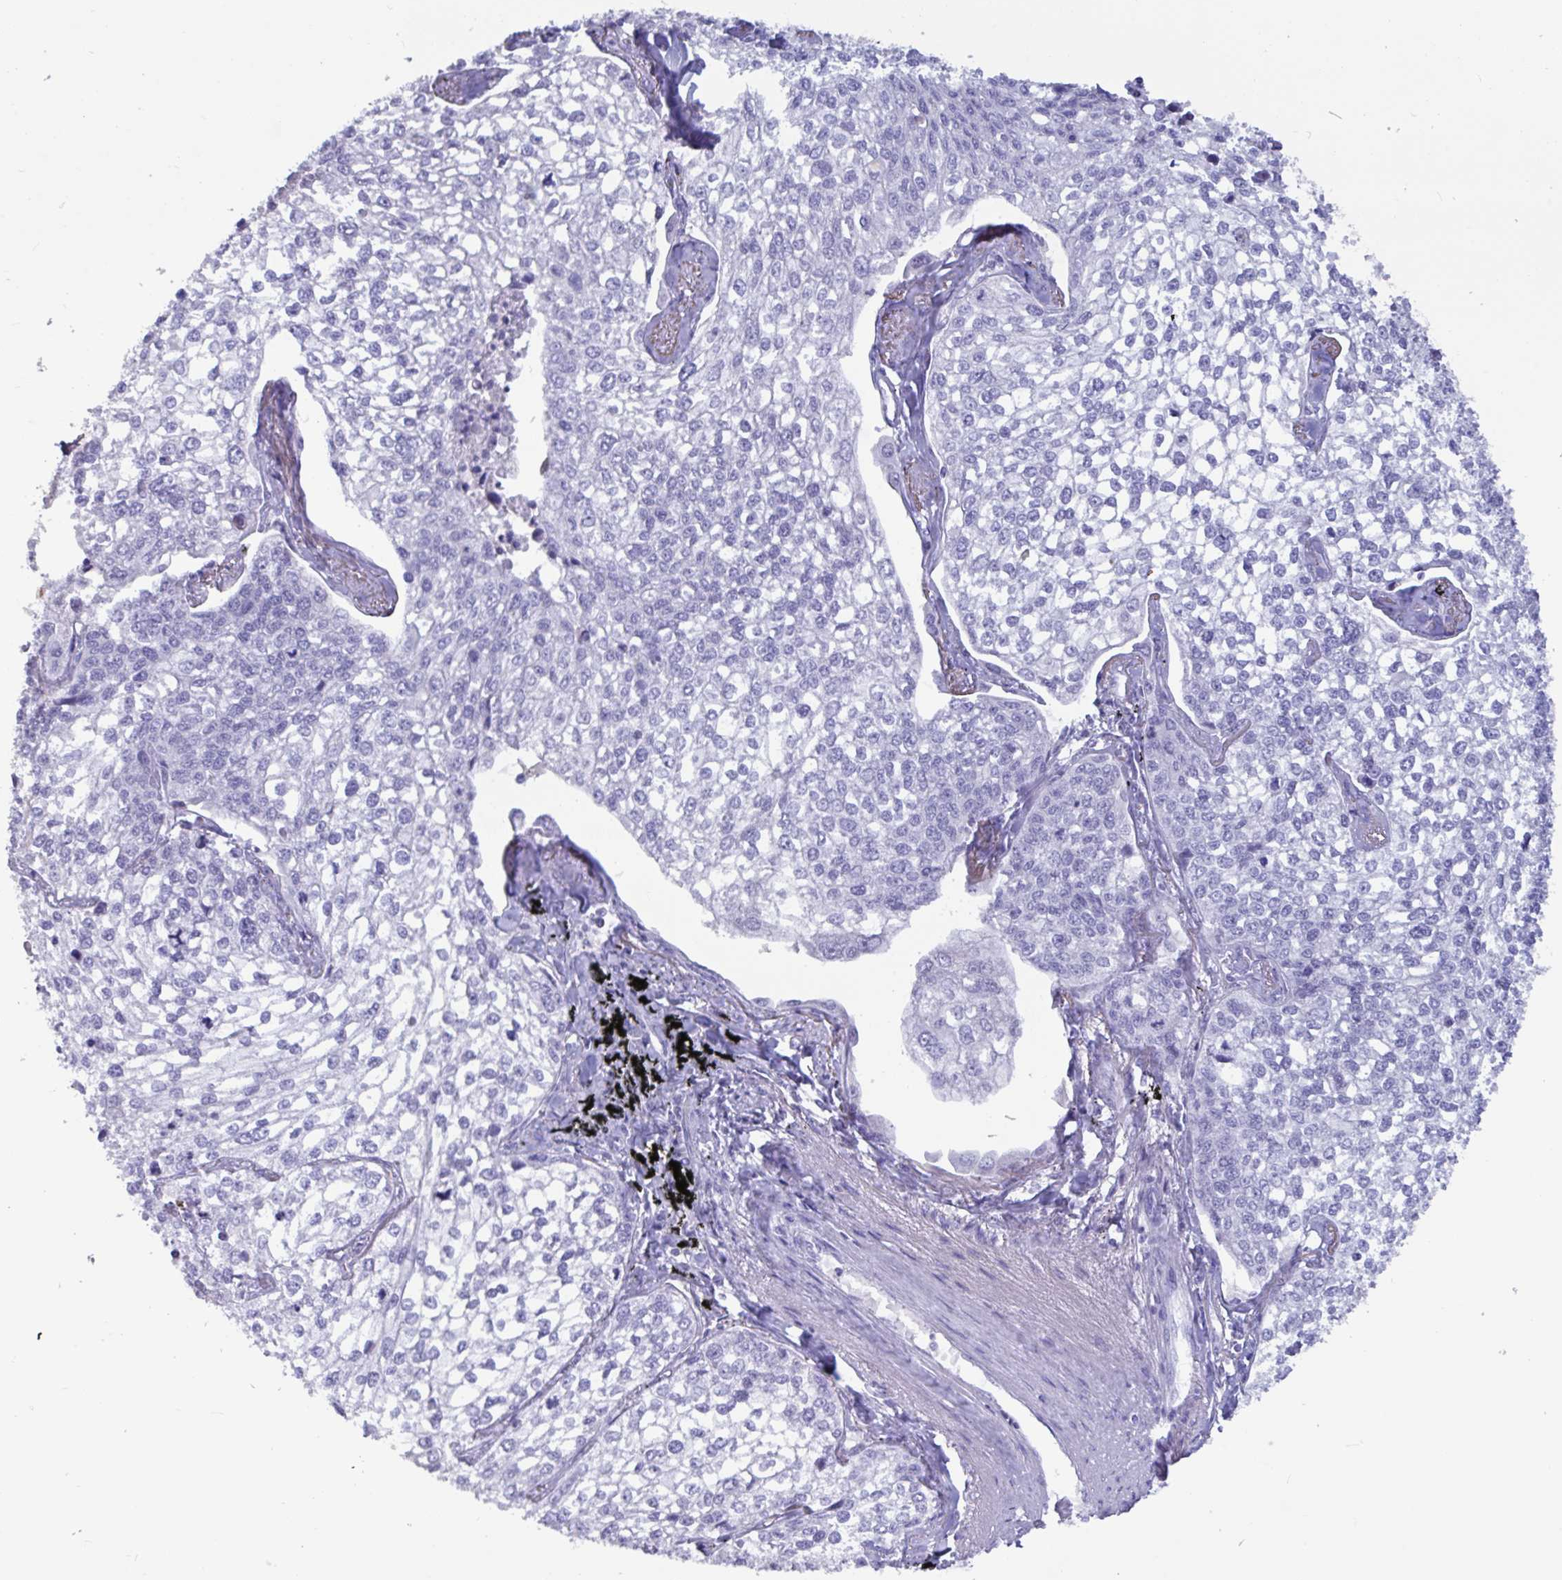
{"staining": {"intensity": "negative", "quantity": "none", "location": "none"}, "tissue": "lung cancer", "cell_type": "Tumor cells", "image_type": "cancer", "snomed": [{"axis": "morphology", "description": "Squamous cell carcinoma, NOS"}, {"axis": "topography", "description": "Lung"}], "caption": "Squamous cell carcinoma (lung) was stained to show a protein in brown. There is no significant positivity in tumor cells. The staining is performed using DAB brown chromogen with nuclei counter-stained in using hematoxylin.", "gene": "TNNC1", "patient": {"sex": "male", "age": 74}}